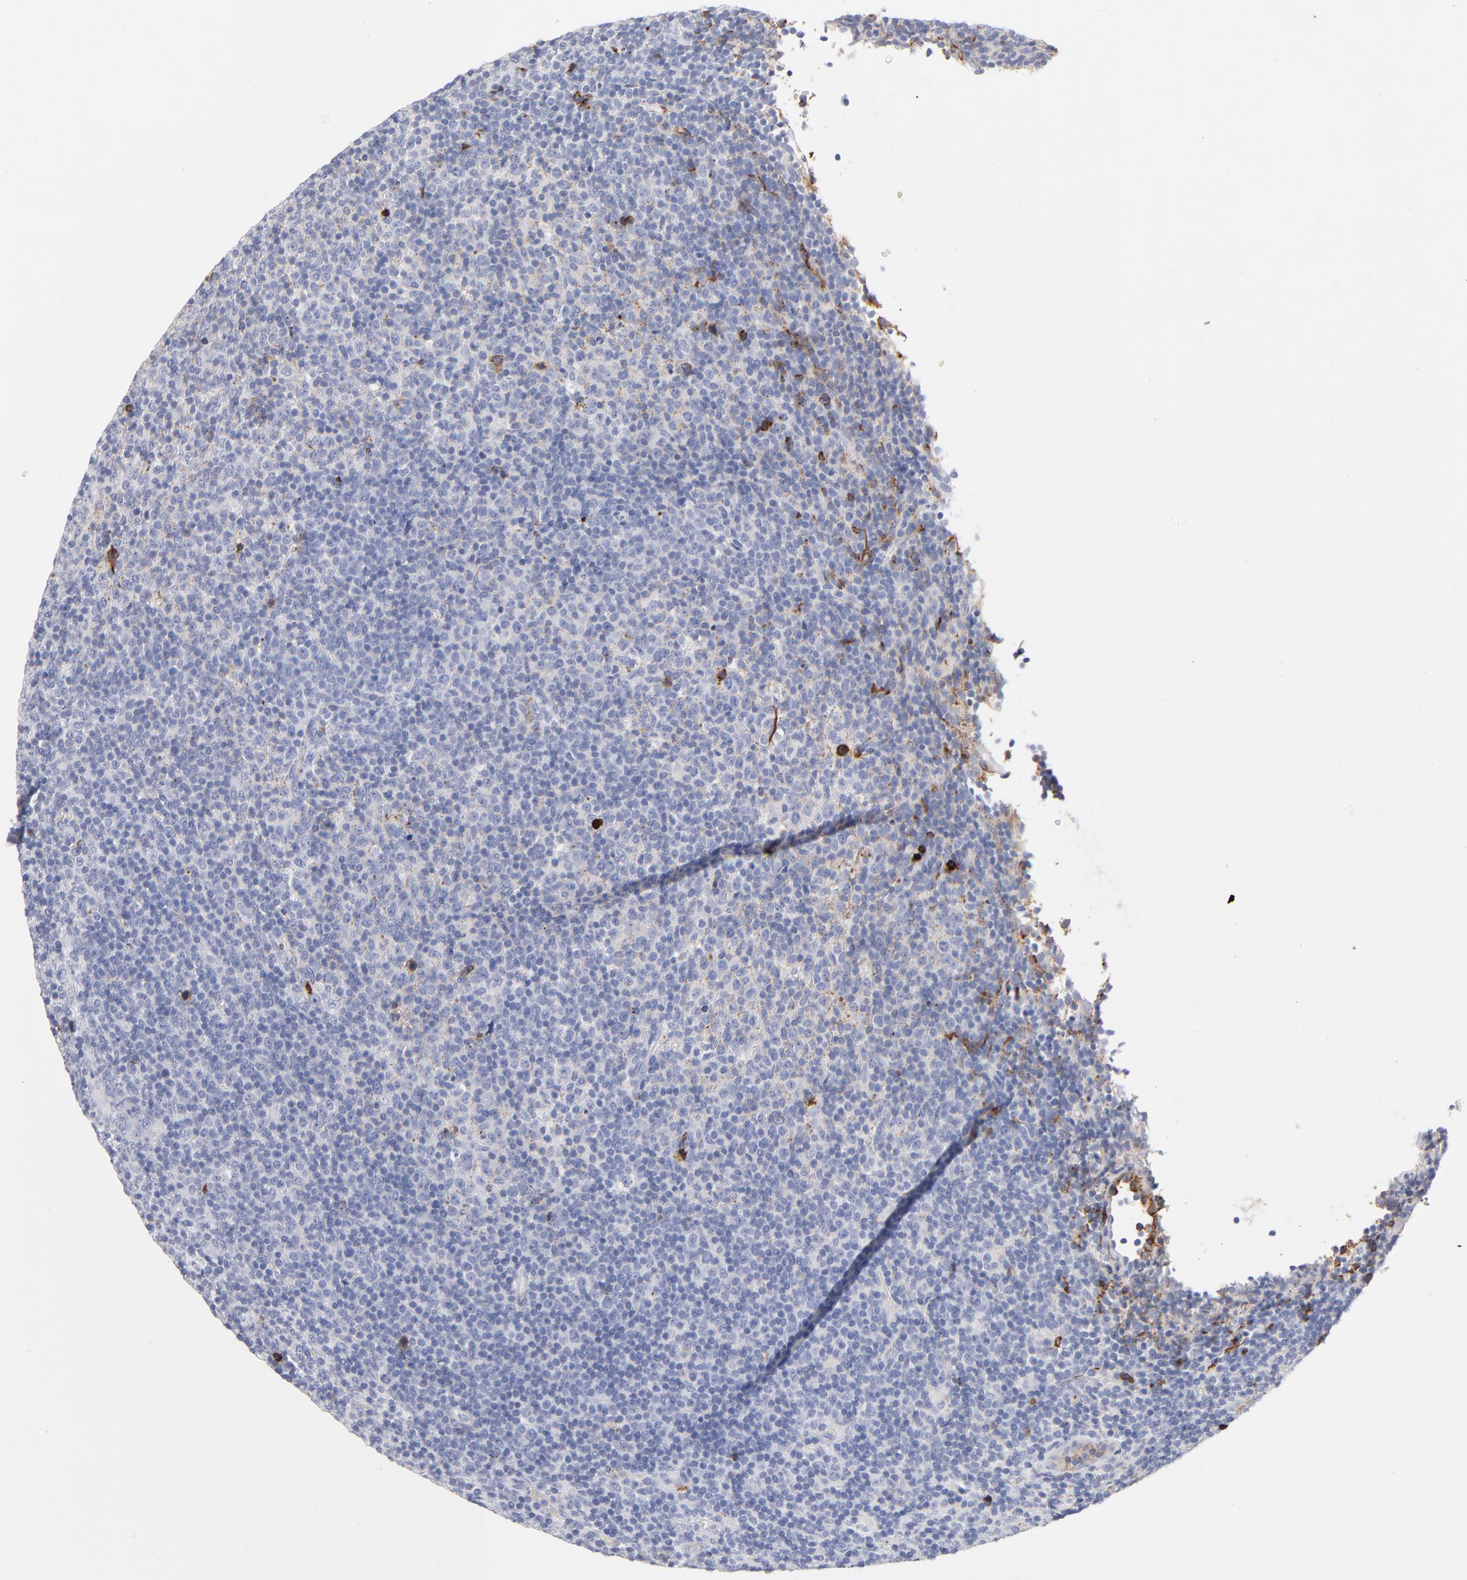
{"staining": {"intensity": "negative", "quantity": "none", "location": "none"}, "tissue": "lymphoma", "cell_type": "Tumor cells", "image_type": "cancer", "snomed": [{"axis": "morphology", "description": "Malignant lymphoma, non-Hodgkin's type, Low grade"}, {"axis": "topography", "description": "Lymph node"}], "caption": "Photomicrograph shows no significant protein positivity in tumor cells of malignant lymphoma, non-Hodgkin's type (low-grade).", "gene": "APOH", "patient": {"sex": "male", "age": 70}}